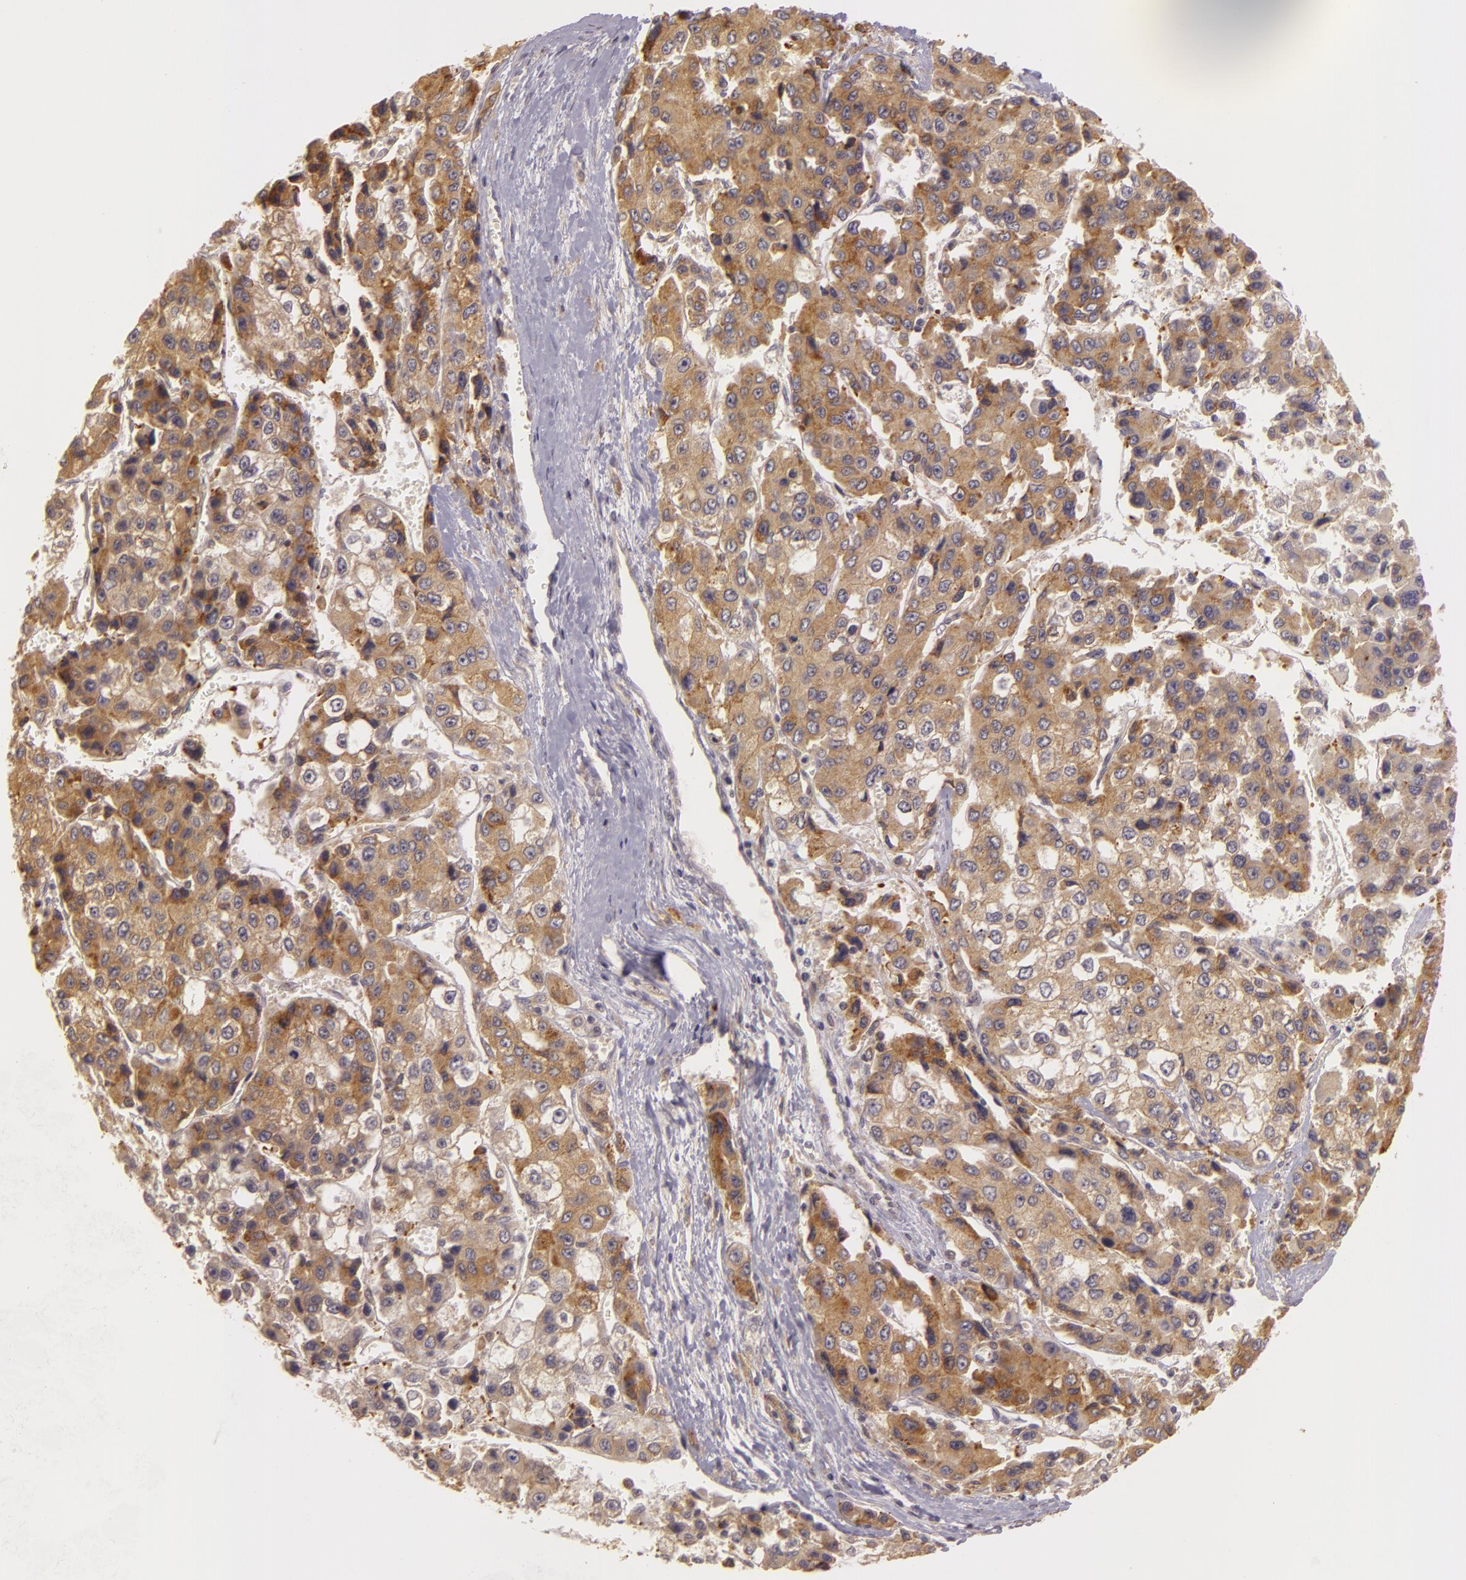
{"staining": {"intensity": "moderate", "quantity": ">75%", "location": "cytoplasmic/membranous"}, "tissue": "liver cancer", "cell_type": "Tumor cells", "image_type": "cancer", "snomed": [{"axis": "morphology", "description": "Carcinoma, Hepatocellular, NOS"}, {"axis": "topography", "description": "Liver"}], "caption": "Tumor cells reveal medium levels of moderate cytoplasmic/membranous staining in approximately >75% of cells in liver cancer (hepatocellular carcinoma).", "gene": "PPP1R3F", "patient": {"sex": "female", "age": 66}}